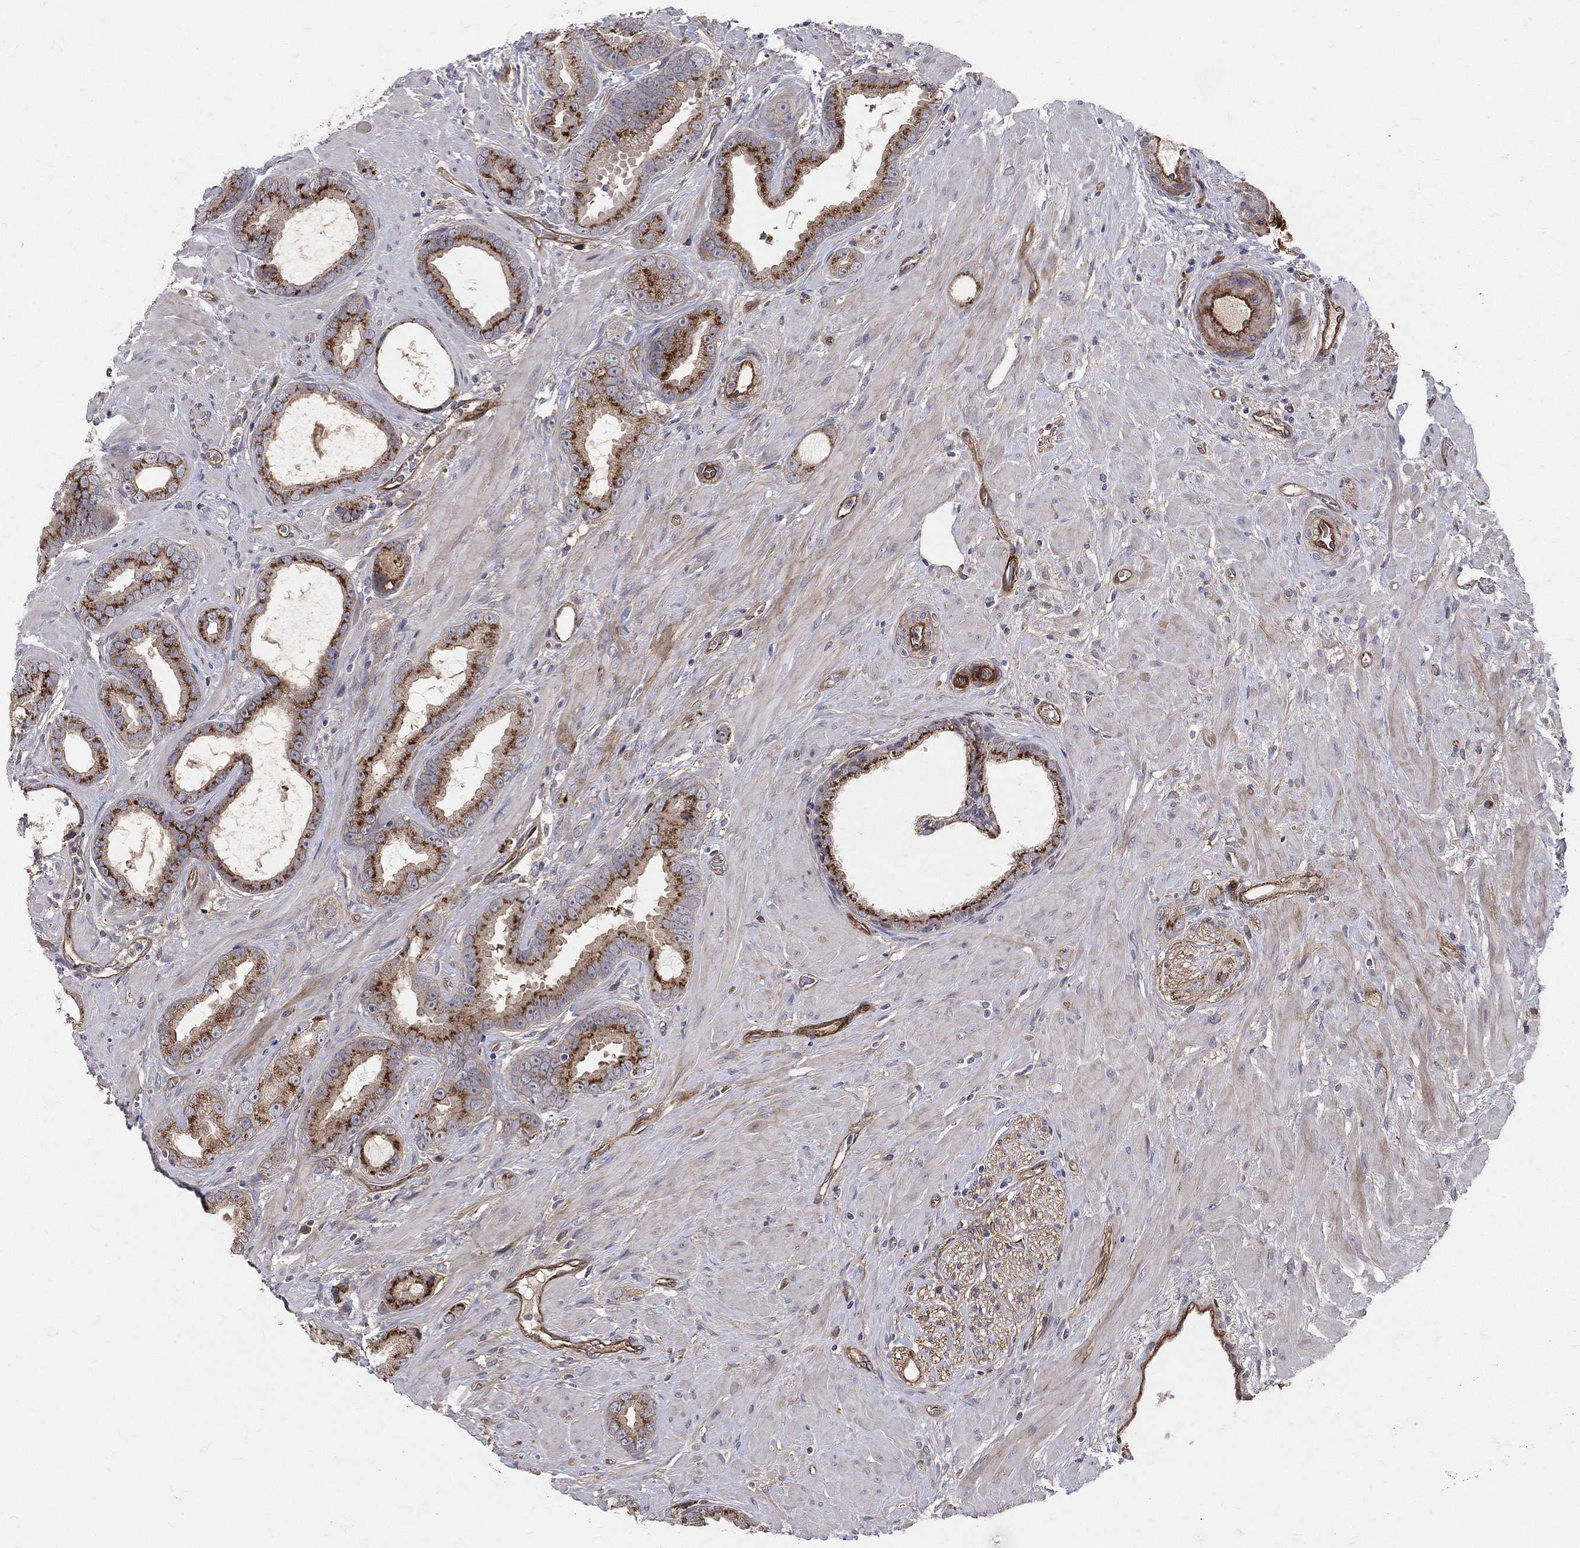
{"staining": {"intensity": "strong", "quantity": "25%-75%", "location": "cytoplasmic/membranous"}, "tissue": "prostate cancer", "cell_type": "Tumor cells", "image_type": "cancer", "snomed": [{"axis": "morphology", "description": "Adenocarcinoma, Low grade"}, {"axis": "topography", "description": "Prostate"}], "caption": "Immunohistochemistry image of prostate cancer stained for a protein (brown), which reveals high levels of strong cytoplasmic/membranous positivity in approximately 25%-75% of tumor cells.", "gene": "ENTPD1", "patient": {"sex": "male", "age": 68}}